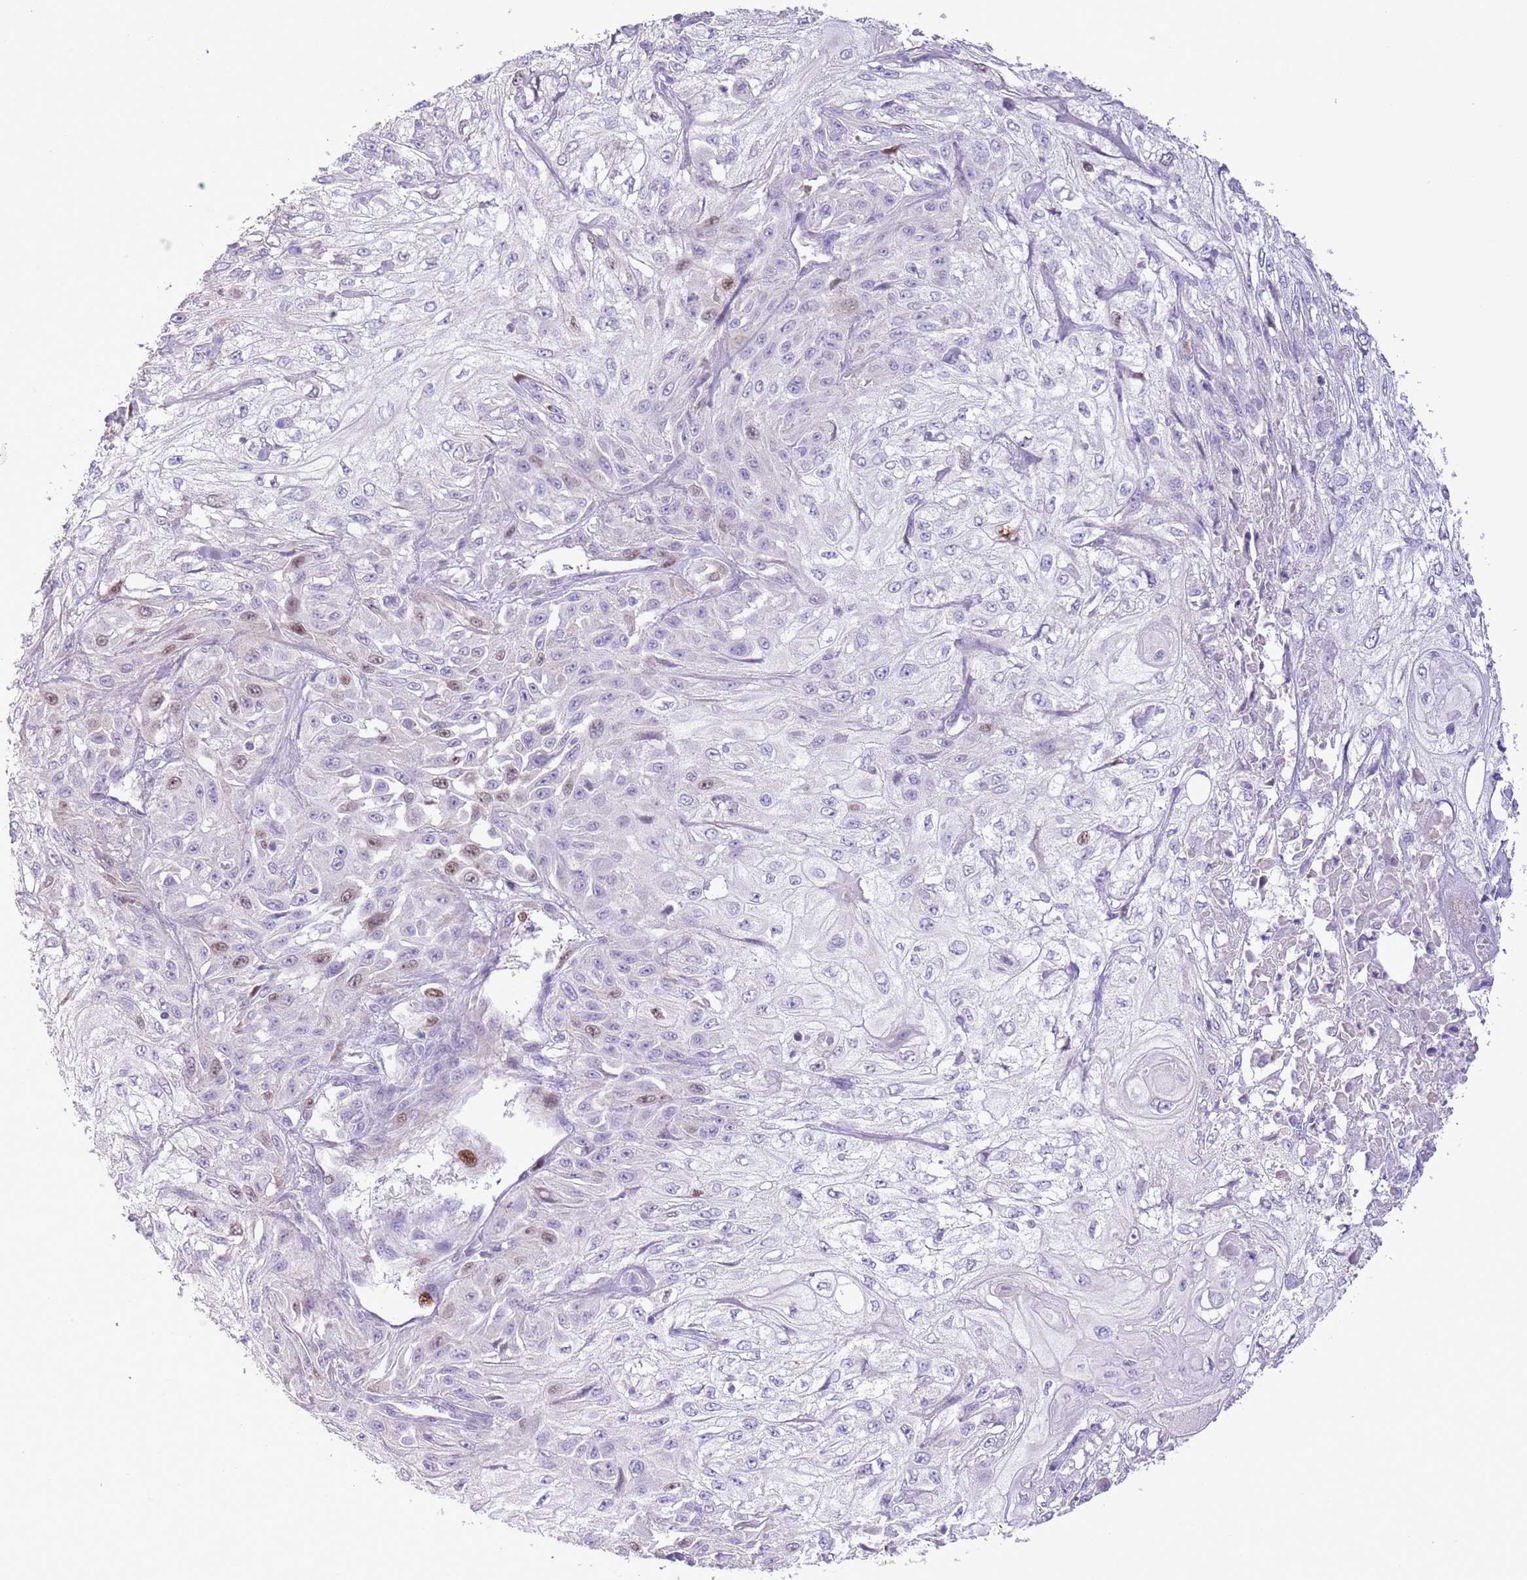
{"staining": {"intensity": "weak", "quantity": "<25%", "location": "nuclear"}, "tissue": "skin cancer", "cell_type": "Tumor cells", "image_type": "cancer", "snomed": [{"axis": "morphology", "description": "Squamous cell carcinoma, NOS"}, {"axis": "morphology", "description": "Squamous cell carcinoma, metastatic, NOS"}, {"axis": "topography", "description": "Skin"}, {"axis": "topography", "description": "Lymph node"}], "caption": "This is an immunohistochemistry image of human skin metastatic squamous cell carcinoma. There is no staining in tumor cells.", "gene": "GMNN", "patient": {"sex": "male", "age": 75}}